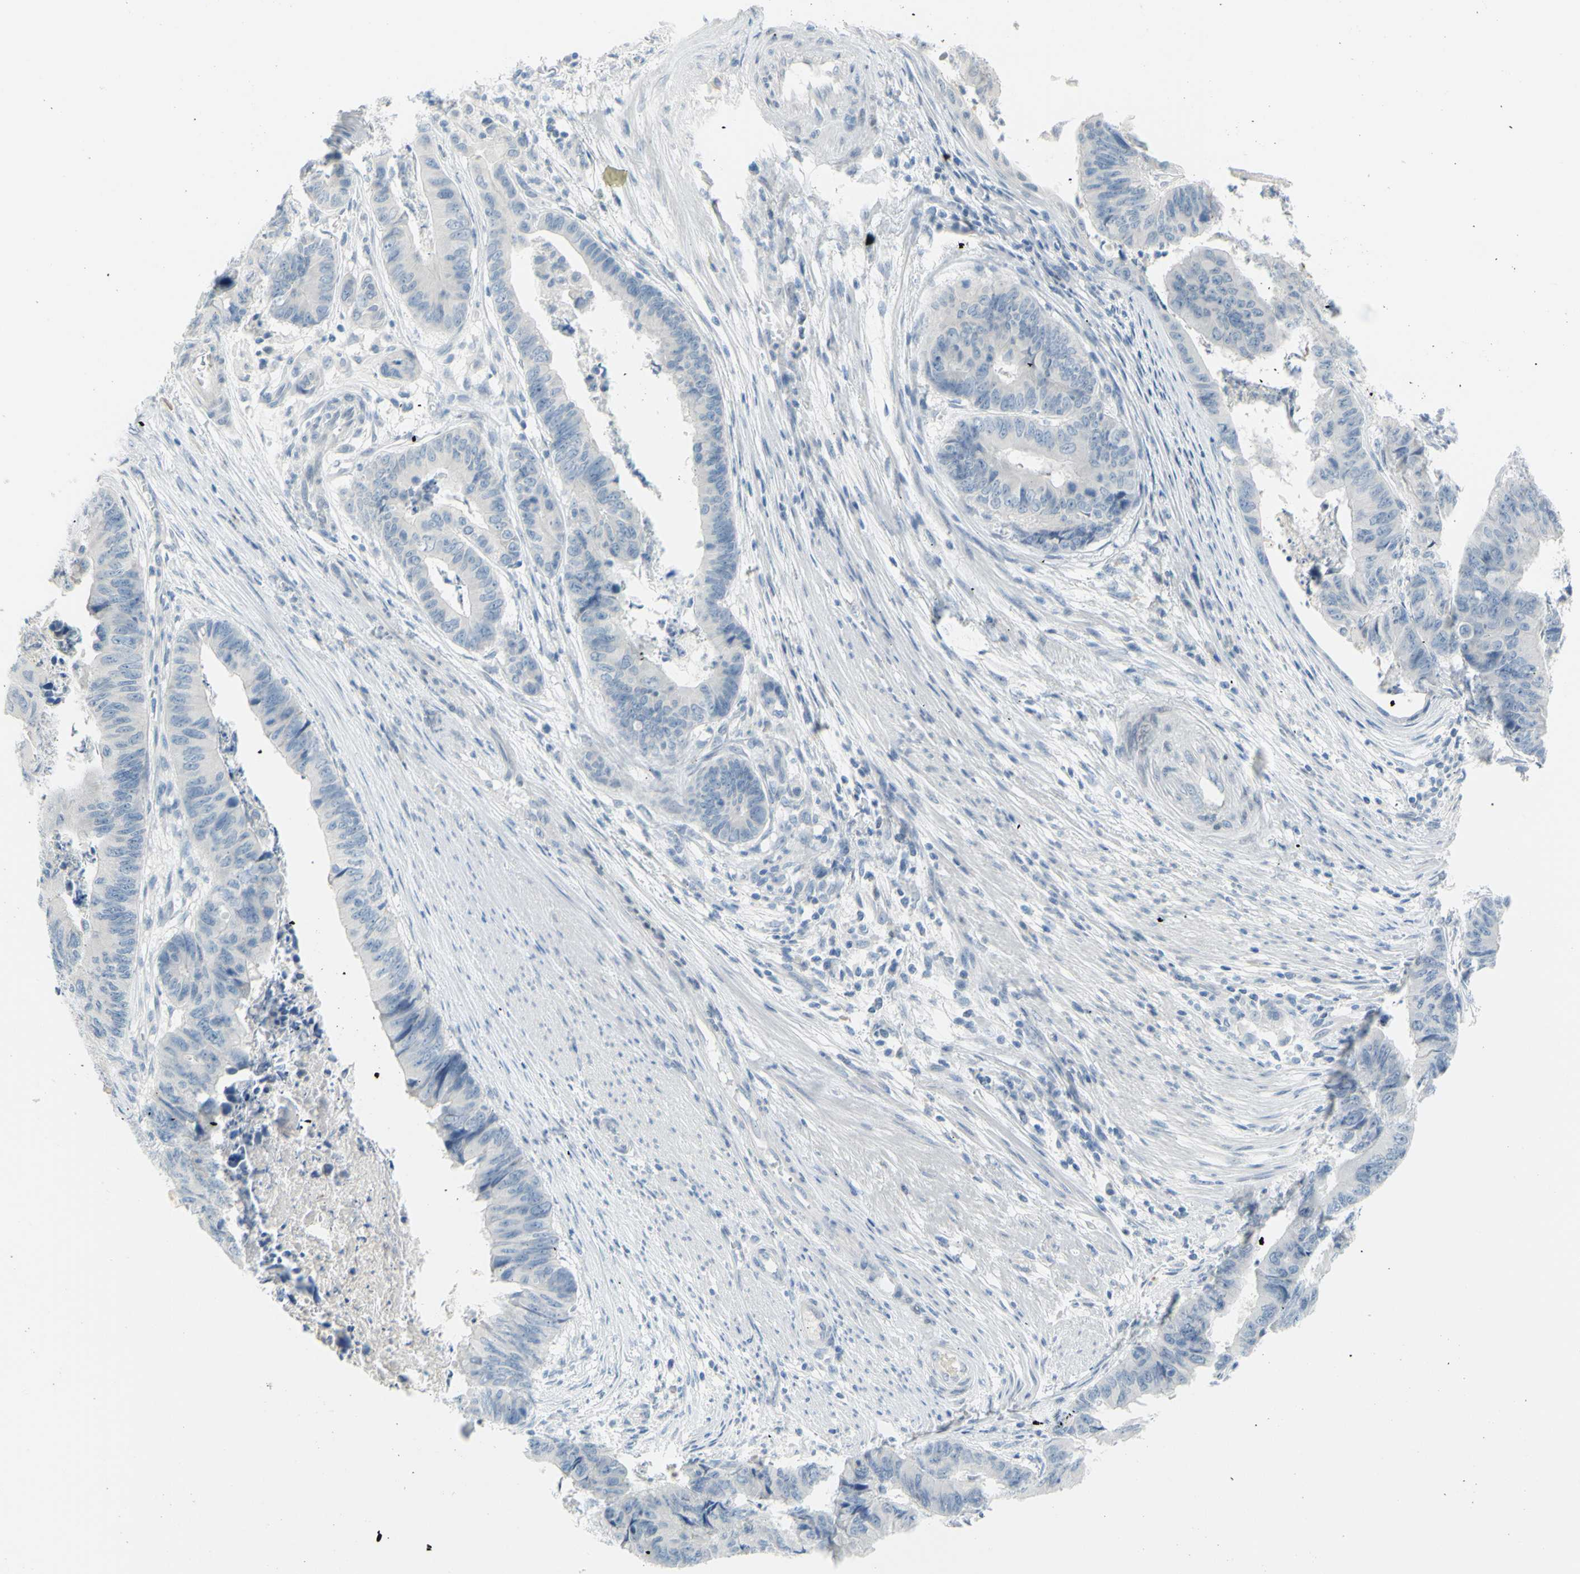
{"staining": {"intensity": "negative", "quantity": "none", "location": "none"}, "tissue": "stomach cancer", "cell_type": "Tumor cells", "image_type": "cancer", "snomed": [{"axis": "morphology", "description": "Adenocarcinoma, NOS"}, {"axis": "topography", "description": "Stomach, lower"}], "caption": "Micrograph shows no significant protein positivity in tumor cells of stomach cancer (adenocarcinoma).", "gene": "DCT", "patient": {"sex": "male", "age": 77}}